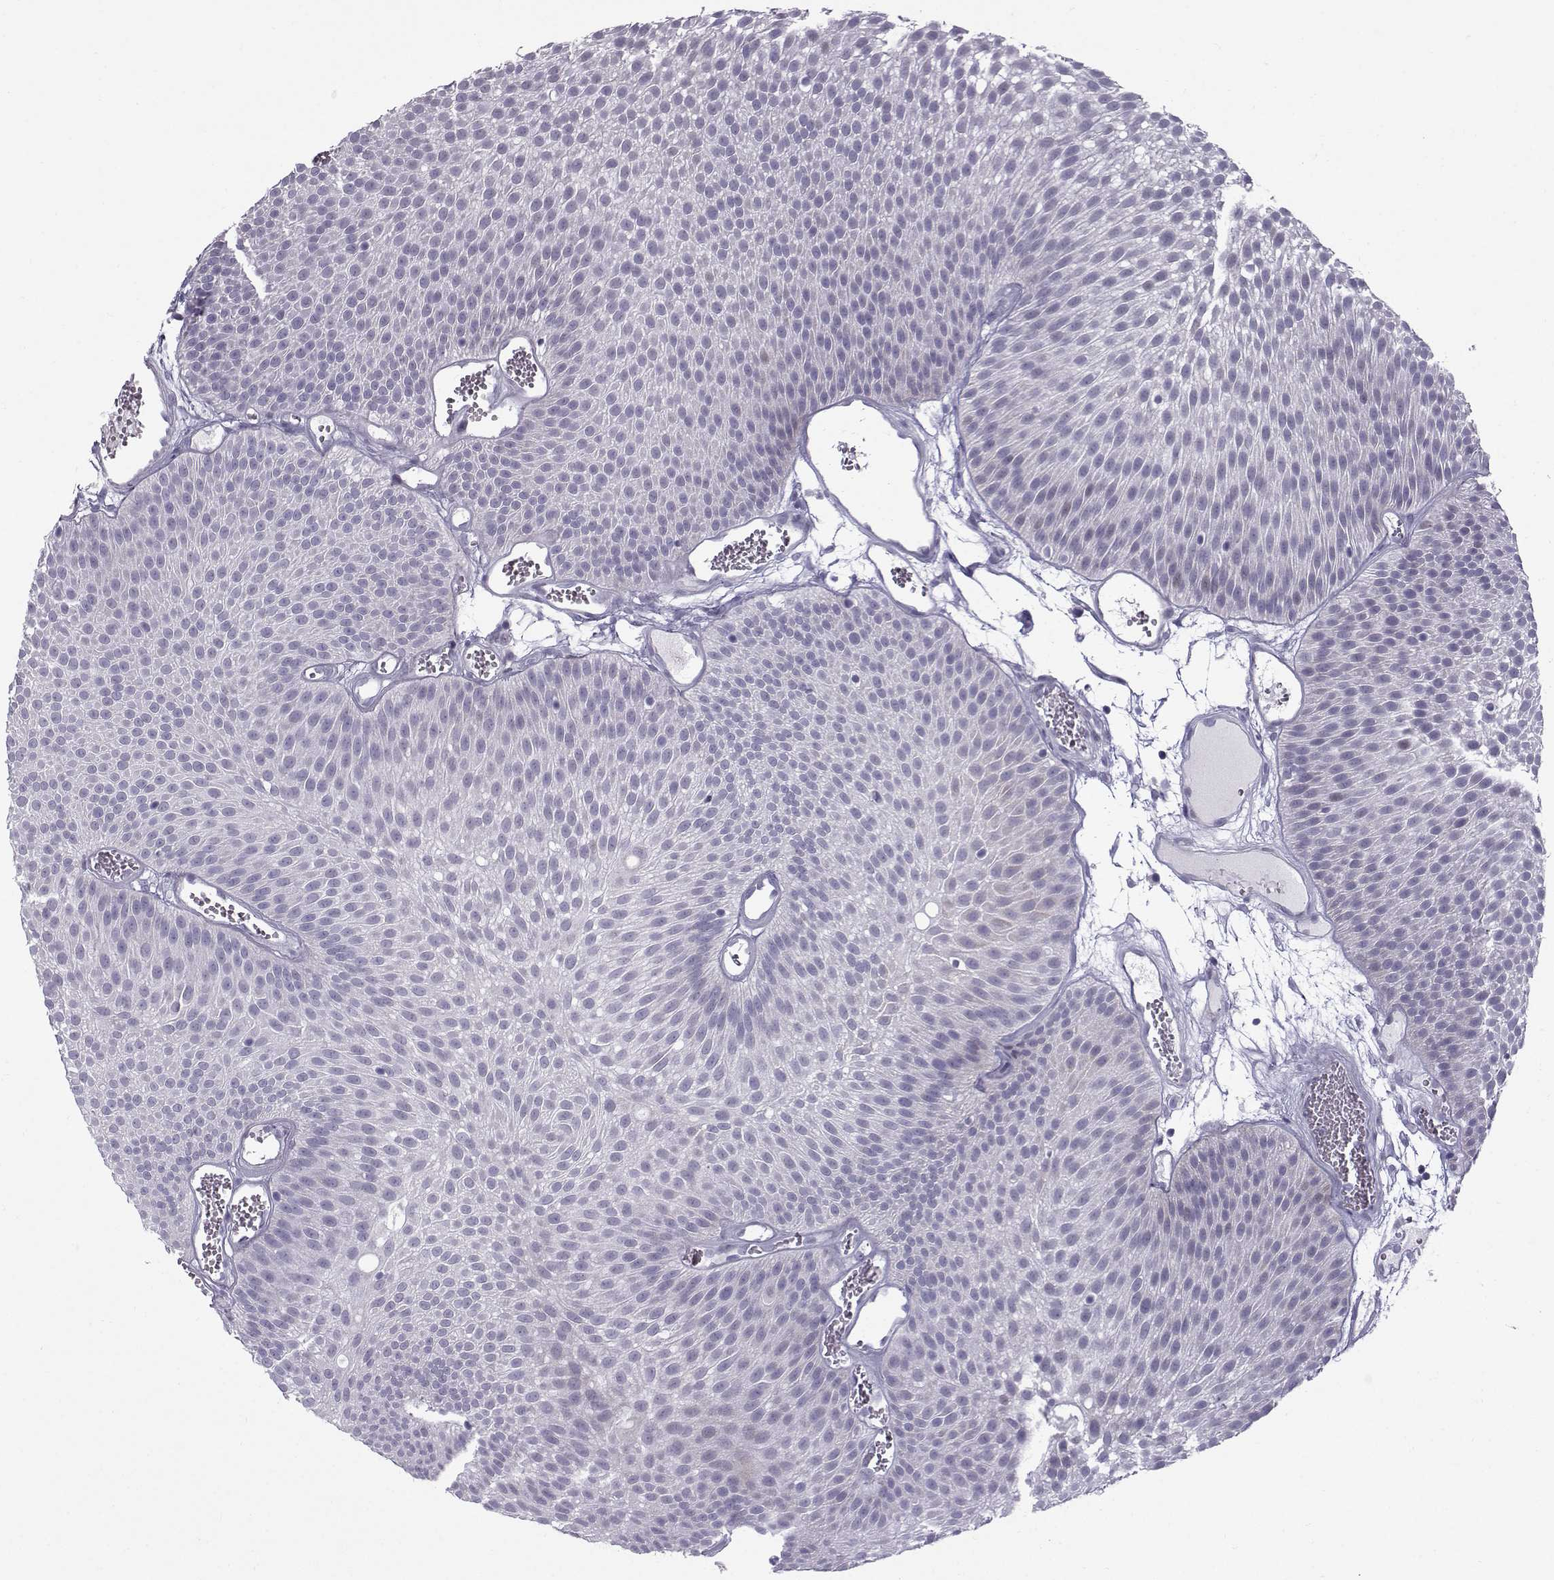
{"staining": {"intensity": "negative", "quantity": "none", "location": "none"}, "tissue": "urothelial cancer", "cell_type": "Tumor cells", "image_type": "cancer", "snomed": [{"axis": "morphology", "description": "Urothelial carcinoma, Low grade"}, {"axis": "topography", "description": "Urinary bladder"}], "caption": "Protein analysis of urothelial carcinoma (low-grade) demonstrates no significant positivity in tumor cells.", "gene": "DMRT3", "patient": {"sex": "male", "age": 52}}